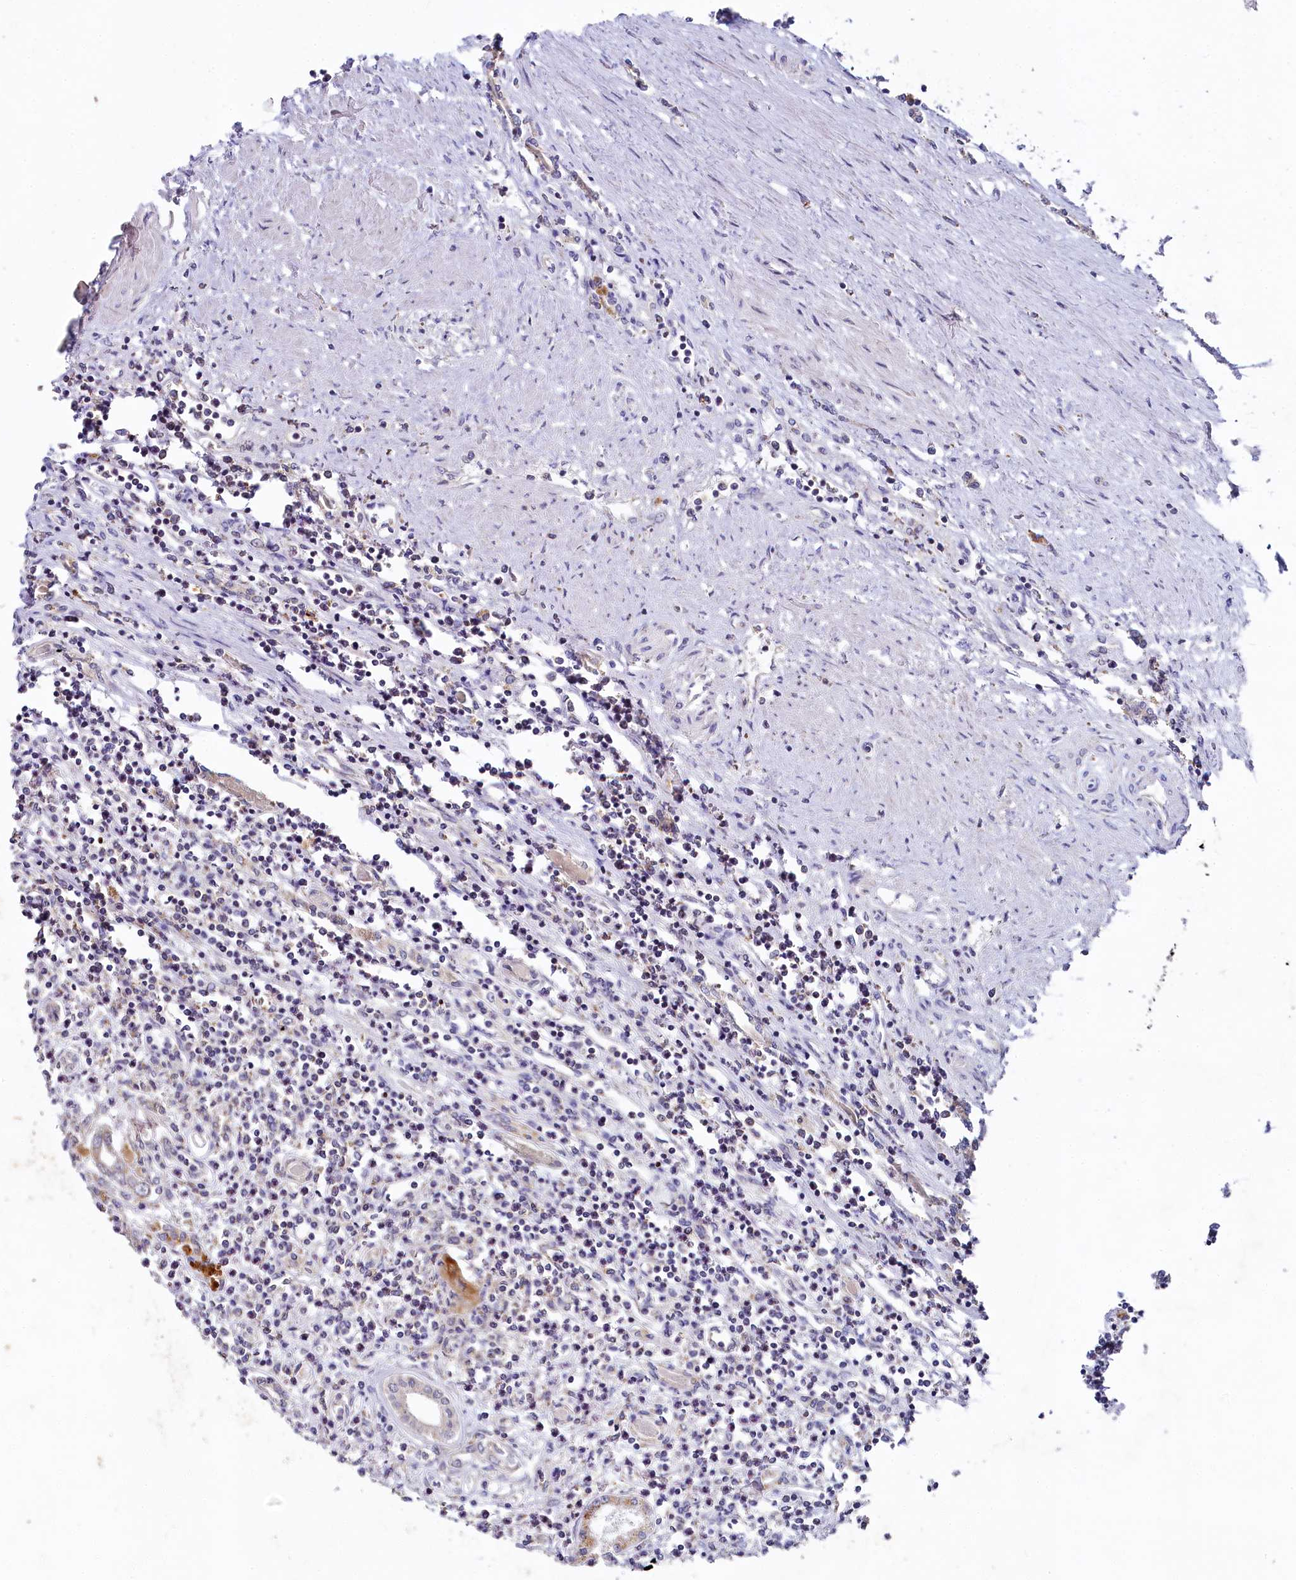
{"staining": {"intensity": "moderate", "quantity": "<25%", "location": "cytoplasmic/membranous"}, "tissue": "renal cancer", "cell_type": "Tumor cells", "image_type": "cancer", "snomed": [{"axis": "morphology", "description": "Adenocarcinoma, NOS"}, {"axis": "topography", "description": "Kidney"}], "caption": "An image of human renal cancer (adenocarcinoma) stained for a protein exhibits moderate cytoplasmic/membranous brown staining in tumor cells. (Stains: DAB (3,3'-diaminobenzidine) in brown, nuclei in blue, Microscopy: brightfield microscopy at high magnification).", "gene": "SPINK9", "patient": {"sex": "male", "age": 59}}